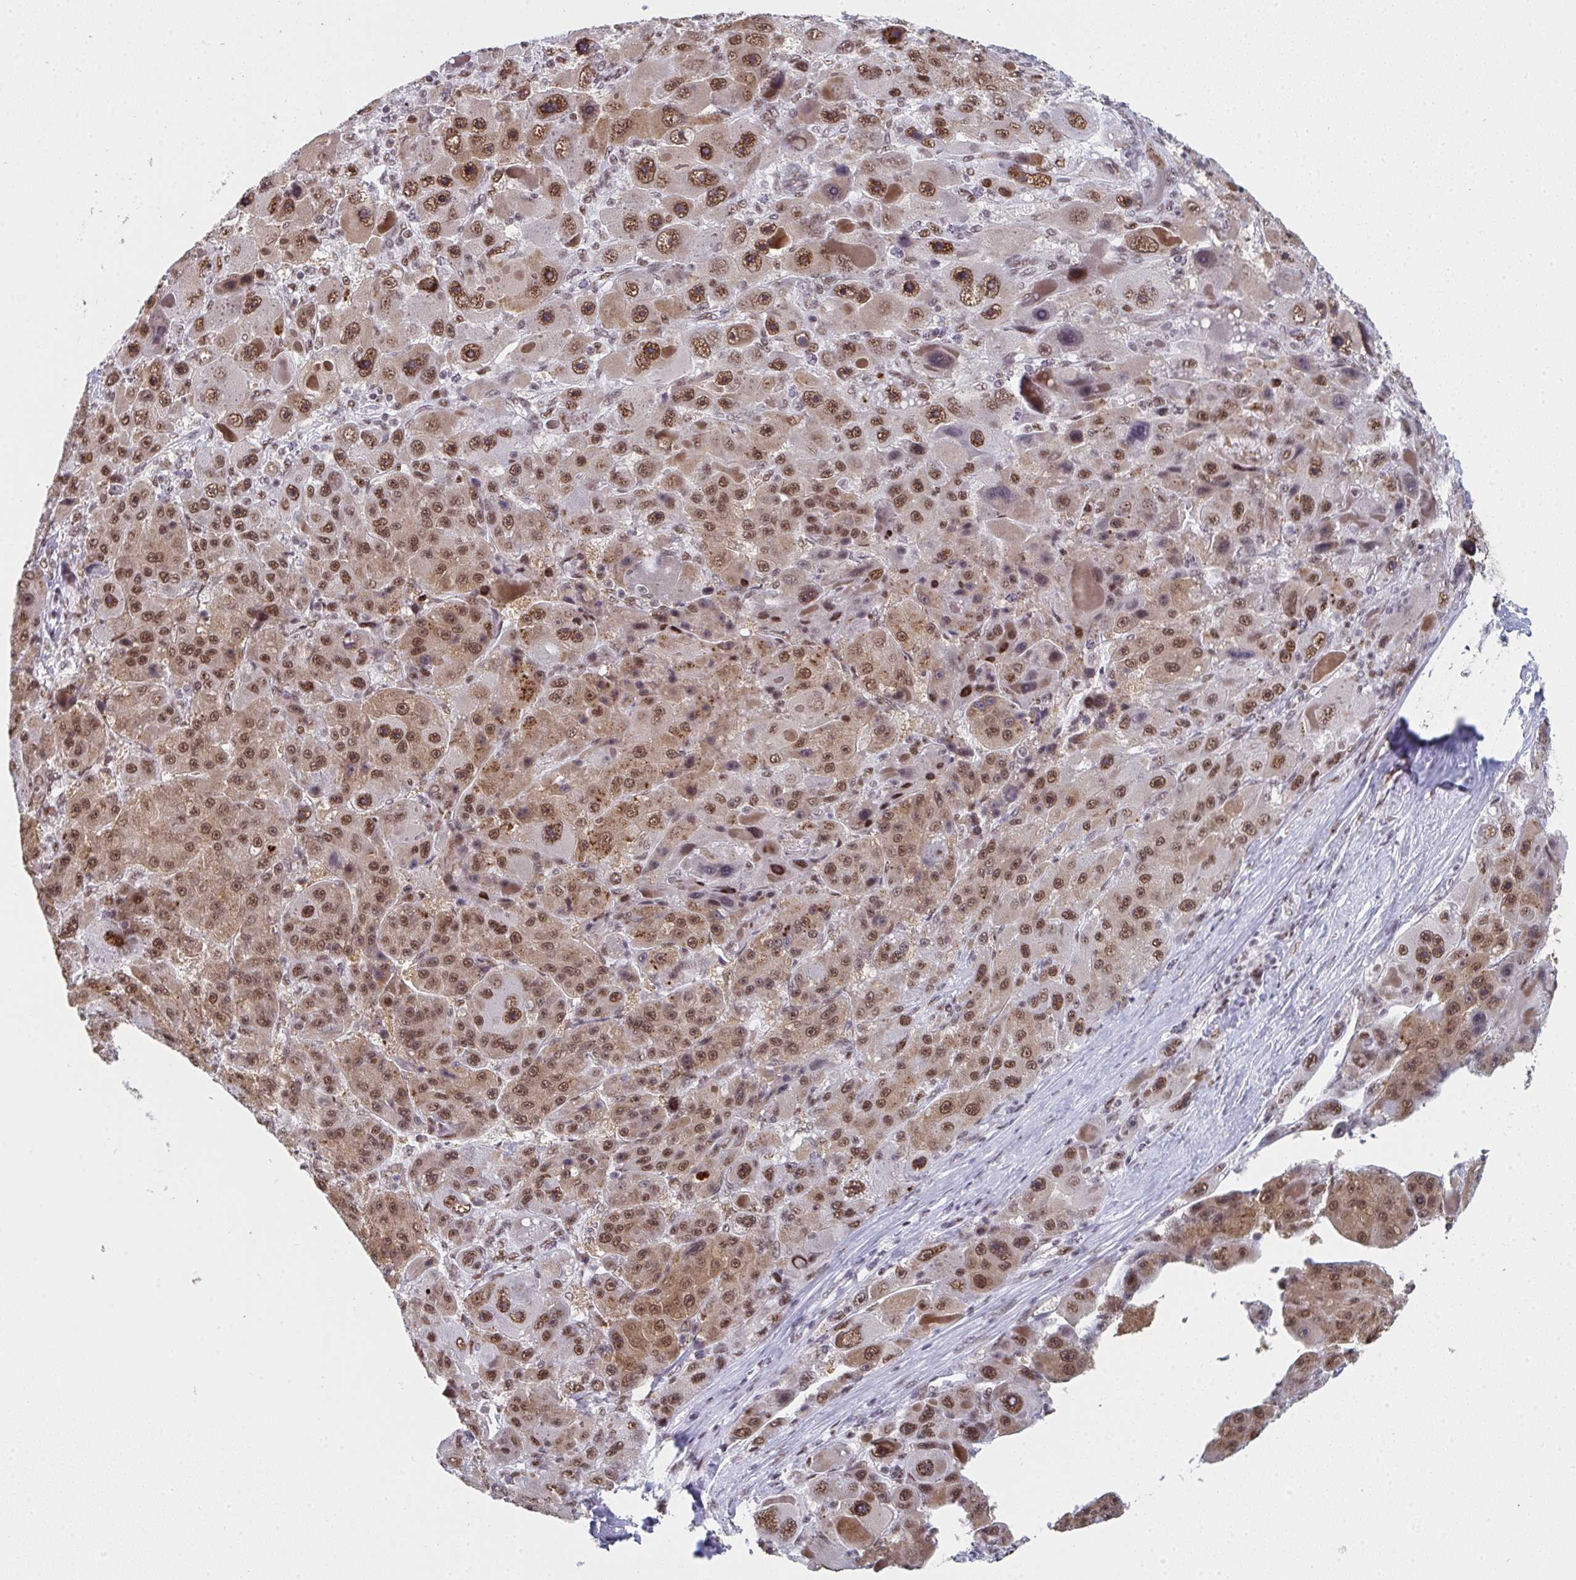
{"staining": {"intensity": "moderate", "quantity": ">75%", "location": "cytoplasmic/membranous,nuclear"}, "tissue": "liver cancer", "cell_type": "Tumor cells", "image_type": "cancer", "snomed": [{"axis": "morphology", "description": "Carcinoma, Hepatocellular, NOS"}, {"axis": "topography", "description": "Liver"}], "caption": "This histopathology image demonstrates immunohistochemistry (IHC) staining of human liver cancer (hepatocellular carcinoma), with medium moderate cytoplasmic/membranous and nuclear positivity in about >75% of tumor cells.", "gene": "SNRNP70", "patient": {"sex": "male", "age": 76}}